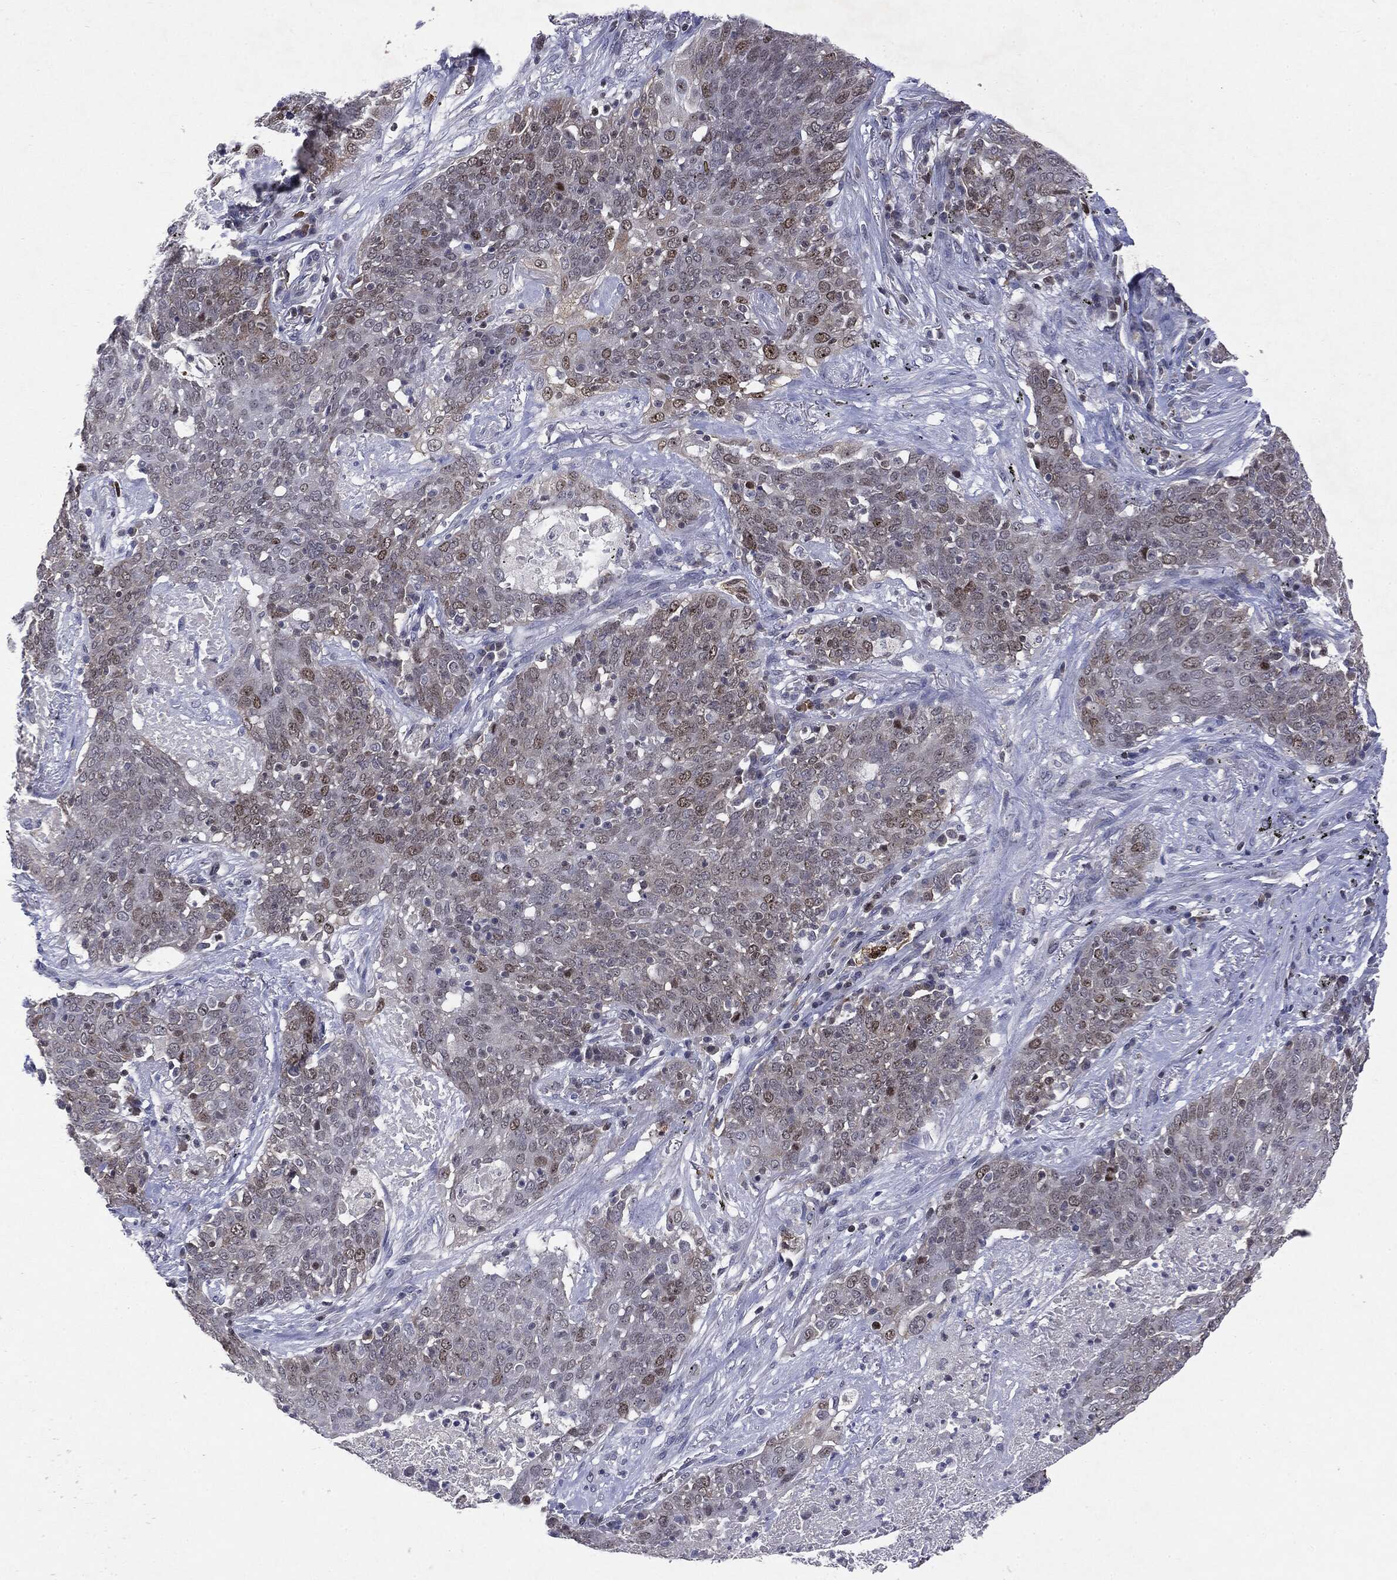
{"staining": {"intensity": "negative", "quantity": "none", "location": "none"}, "tissue": "lung cancer", "cell_type": "Tumor cells", "image_type": "cancer", "snomed": [{"axis": "morphology", "description": "Squamous cell carcinoma, NOS"}, {"axis": "topography", "description": "Lung"}], "caption": "A micrograph of human lung cancer (squamous cell carcinoma) is negative for staining in tumor cells.", "gene": "KIF2C", "patient": {"sex": "male", "age": 82}}